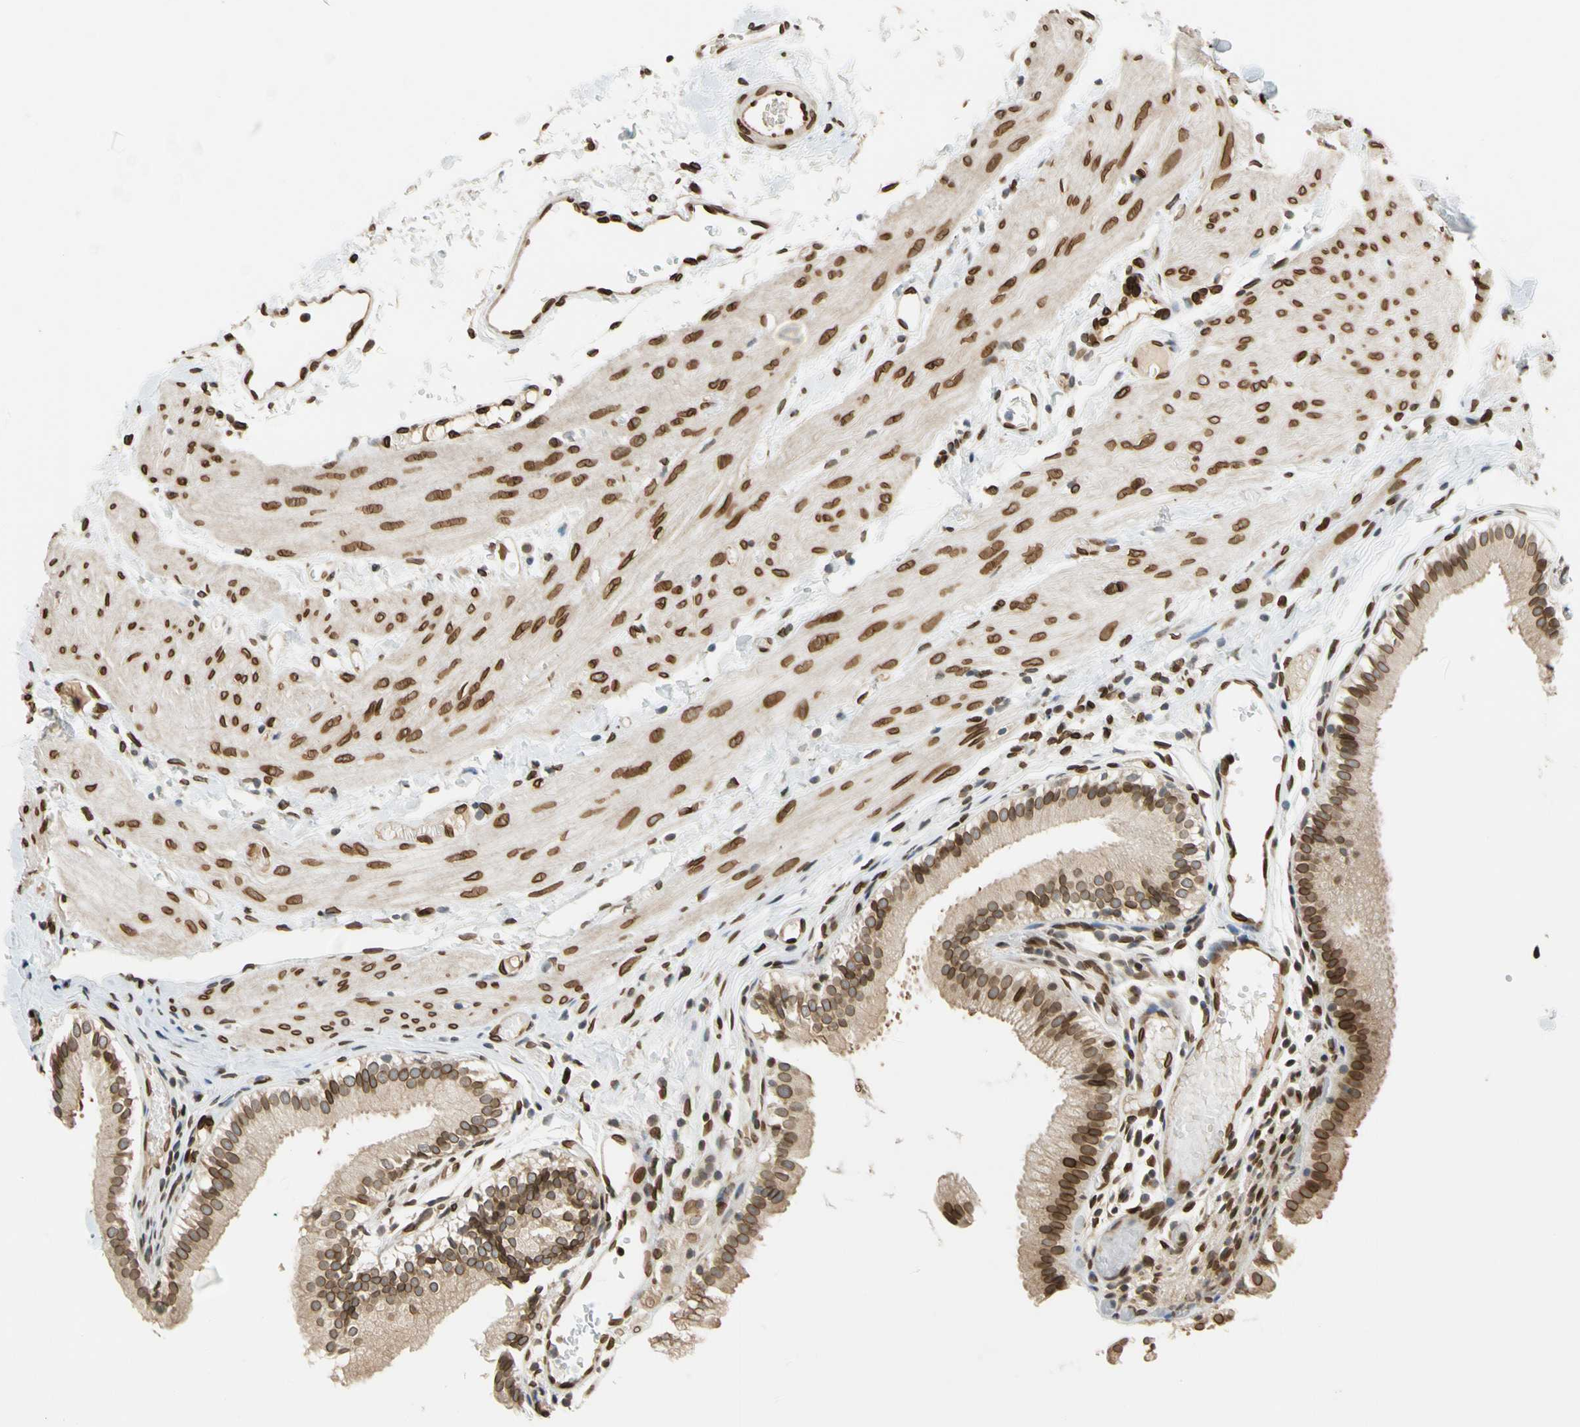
{"staining": {"intensity": "strong", "quantity": ">75%", "location": "cytoplasmic/membranous,nuclear"}, "tissue": "gallbladder", "cell_type": "Glandular cells", "image_type": "normal", "snomed": [{"axis": "morphology", "description": "Normal tissue, NOS"}, {"axis": "topography", "description": "Gallbladder"}], "caption": "Immunohistochemistry histopathology image of normal gallbladder: gallbladder stained using immunohistochemistry (IHC) reveals high levels of strong protein expression localized specifically in the cytoplasmic/membranous,nuclear of glandular cells, appearing as a cytoplasmic/membranous,nuclear brown color.", "gene": "SUN1", "patient": {"sex": "female", "age": 26}}